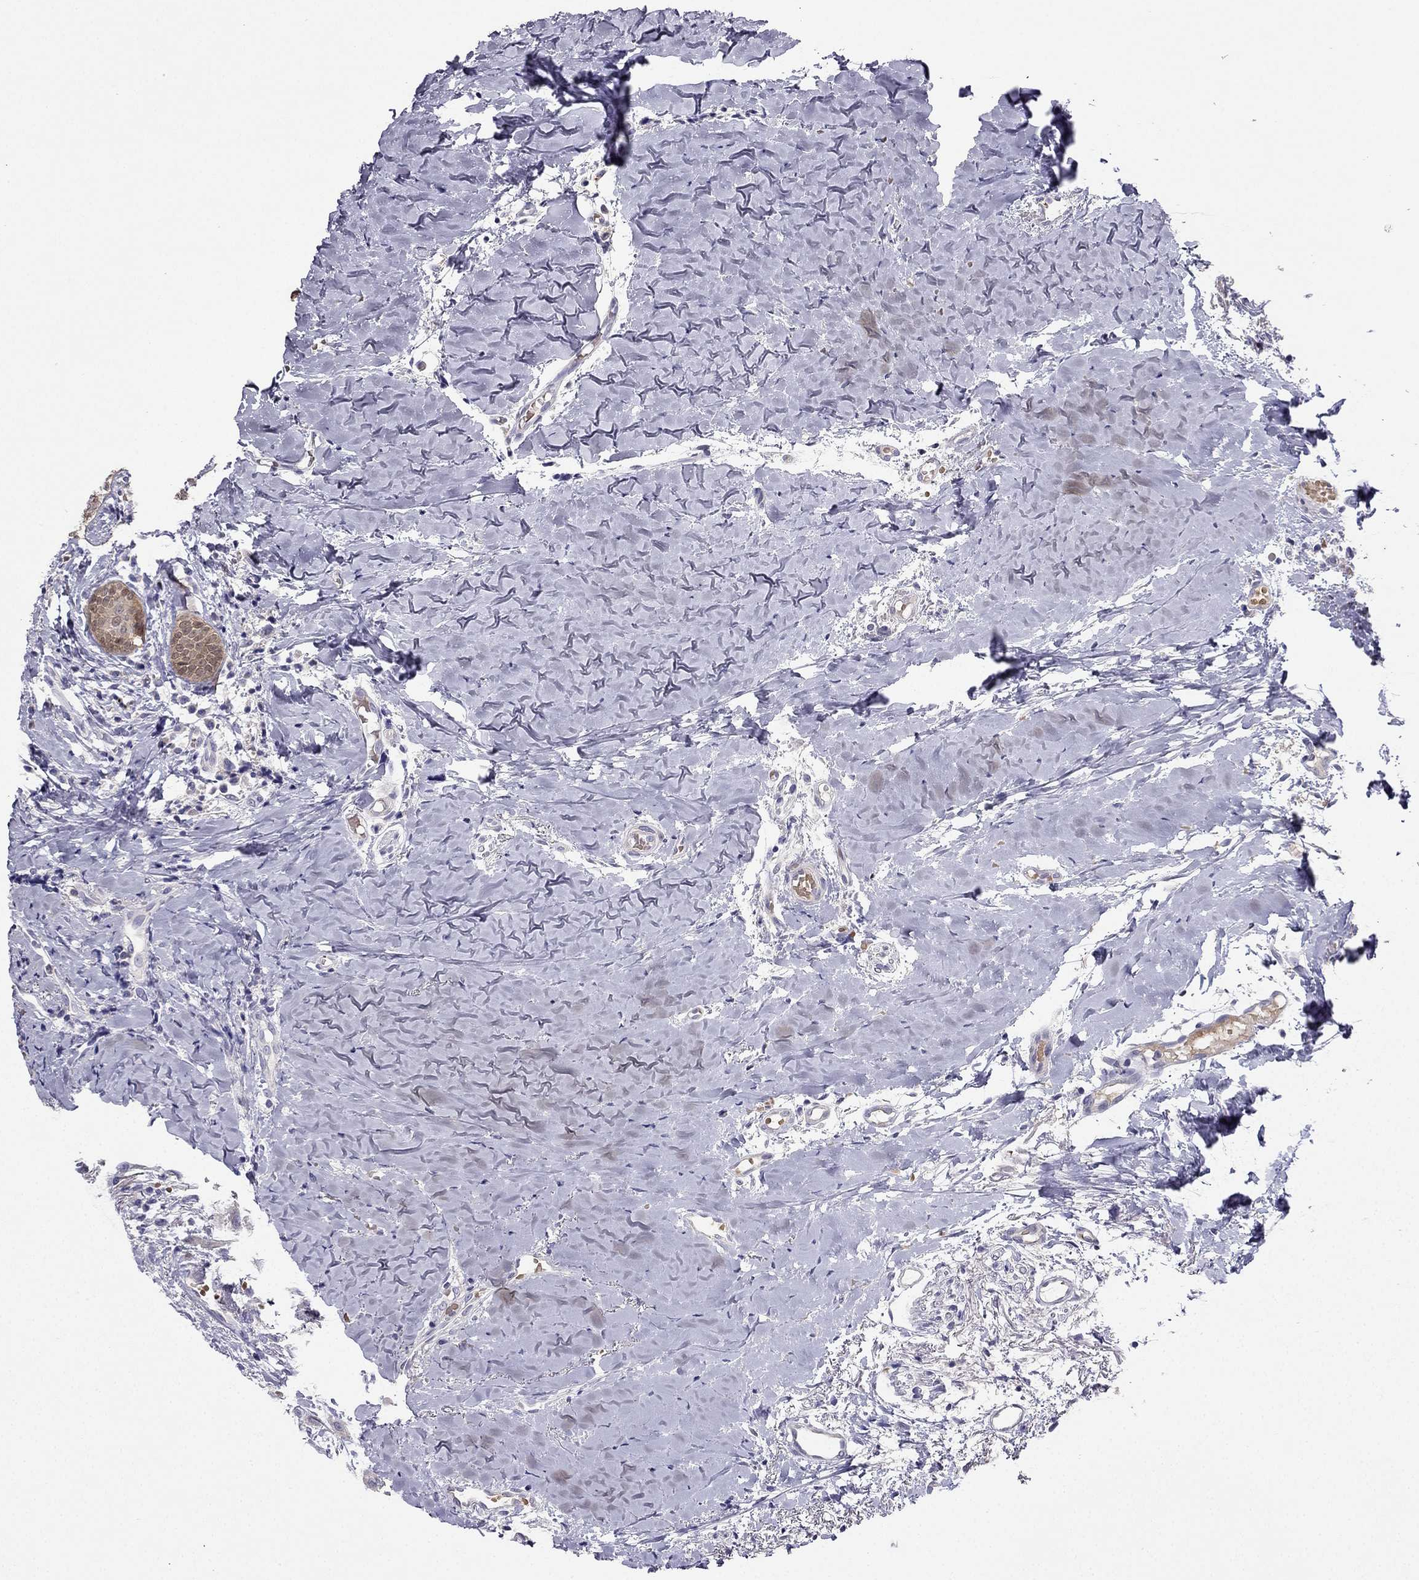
{"staining": {"intensity": "moderate", "quantity": ">75%", "location": "cytoplasmic/membranous"}, "tissue": "head and neck cancer", "cell_type": "Tumor cells", "image_type": "cancer", "snomed": [{"axis": "morphology", "description": "Normal tissue, NOS"}, {"axis": "morphology", "description": "Squamous cell carcinoma, NOS"}, {"axis": "topography", "description": "Oral tissue"}, {"axis": "topography", "description": "Salivary gland"}, {"axis": "topography", "description": "Head-Neck"}], "caption": "Tumor cells reveal medium levels of moderate cytoplasmic/membranous positivity in about >75% of cells in human squamous cell carcinoma (head and neck). (IHC, brightfield microscopy, high magnification).", "gene": "RSPH14", "patient": {"sex": "female", "age": 62}}